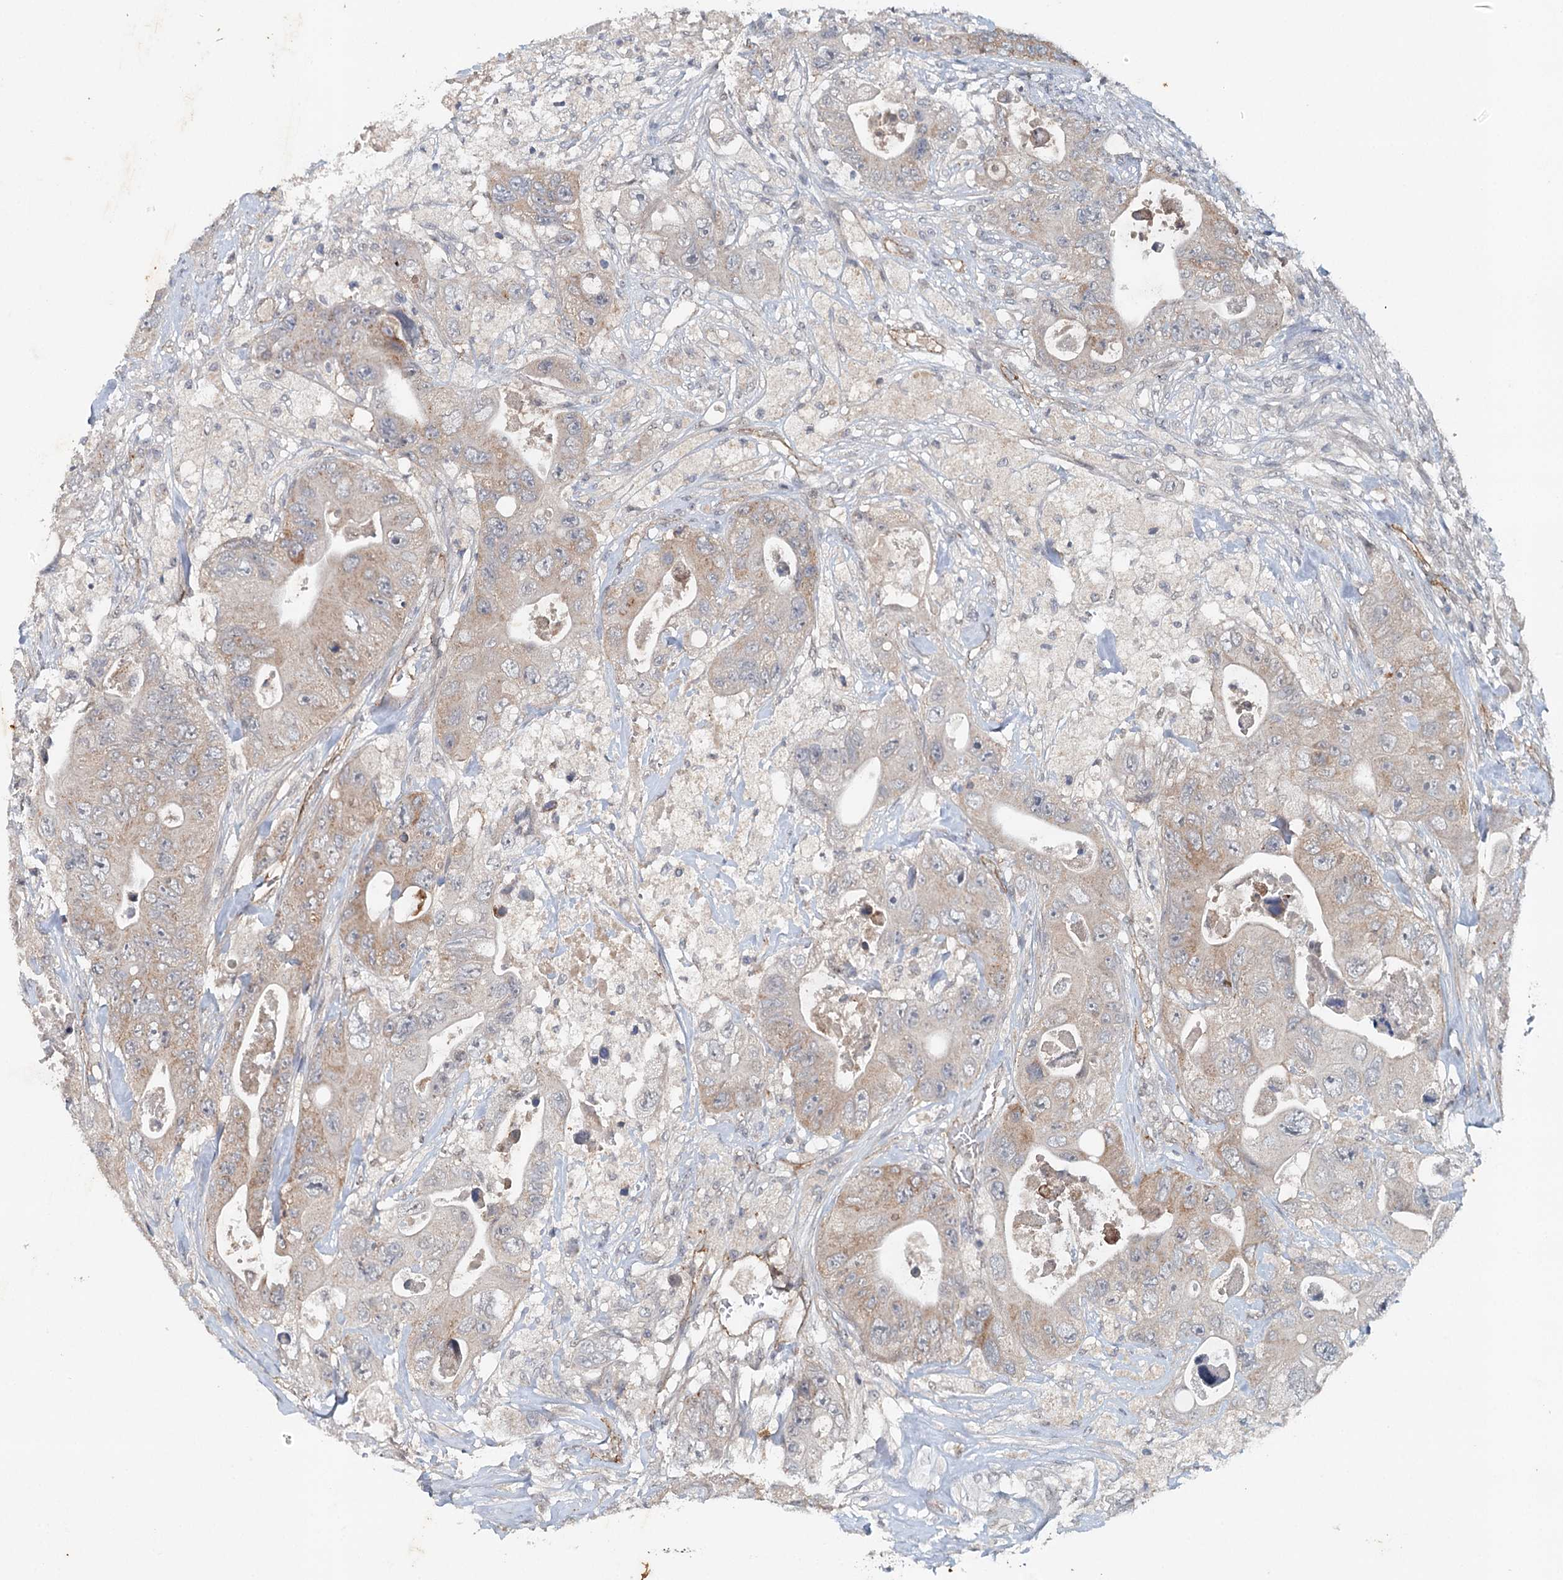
{"staining": {"intensity": "weak", "quantity": "25%-75%", "location": "cytoplasmic/membranous"}, "tissue": "colorectal cancer", "cell_type": "Tumor cells", "image_type": "cancer", "snomed": [{"axis": "morphology", "description": "Adenocarcinoma, NOS"}, {"axis": "topography", "description": "Colon"}], "caption": "High-power microscopy captured an immunohistochemistry photomicrograph of colorectal cancer, revealing weak cytoplasmic/membranous staining in approximately 25%-75% of tumor cells.", "gene": "SYNPO", "patient": {"sex": "female", "age": 46}}